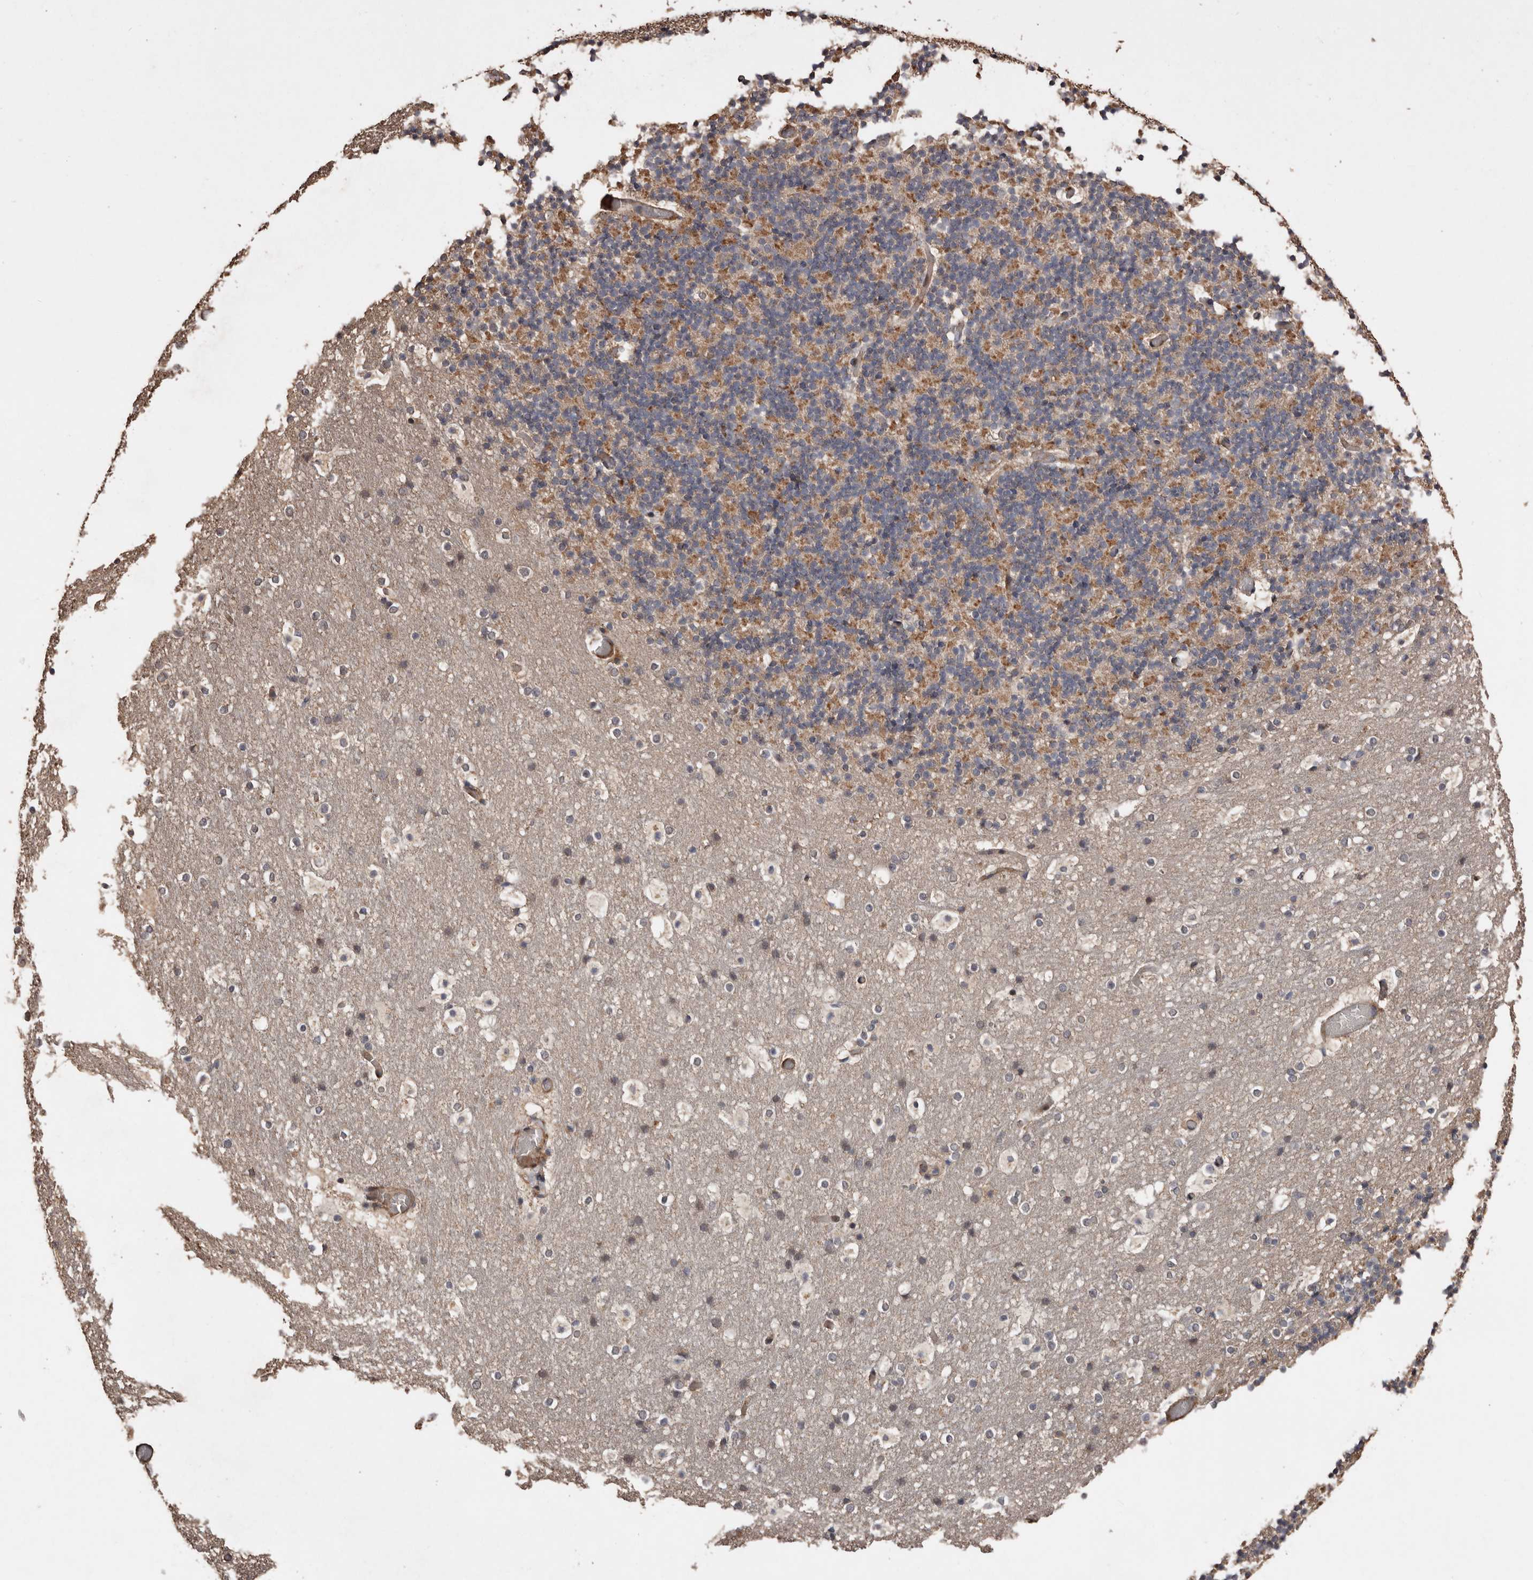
{"staining": {"intensity": "weak", "quantity": ">75%", "location": "cytoplasmic/membranous"}, "tissue": "cerebellum", "cell_type": "Cells in granular layer", "image_type": "normal", "snomed": [{"axis": "morphology", "description": "Normal tissue, NOS"}, {"axis": "topography", "description": "Cerebellum"}], "caption": "Immunohistochemical staining of unremarkable human cerebellum demonstrates low levels of weak cytoplasmic/membranous positivity in approximately >75% of cells in granular layer. Nuclei are stained in blue.", "gene": "RANBP17", "patient": {"sex": "male", "age": 57}}